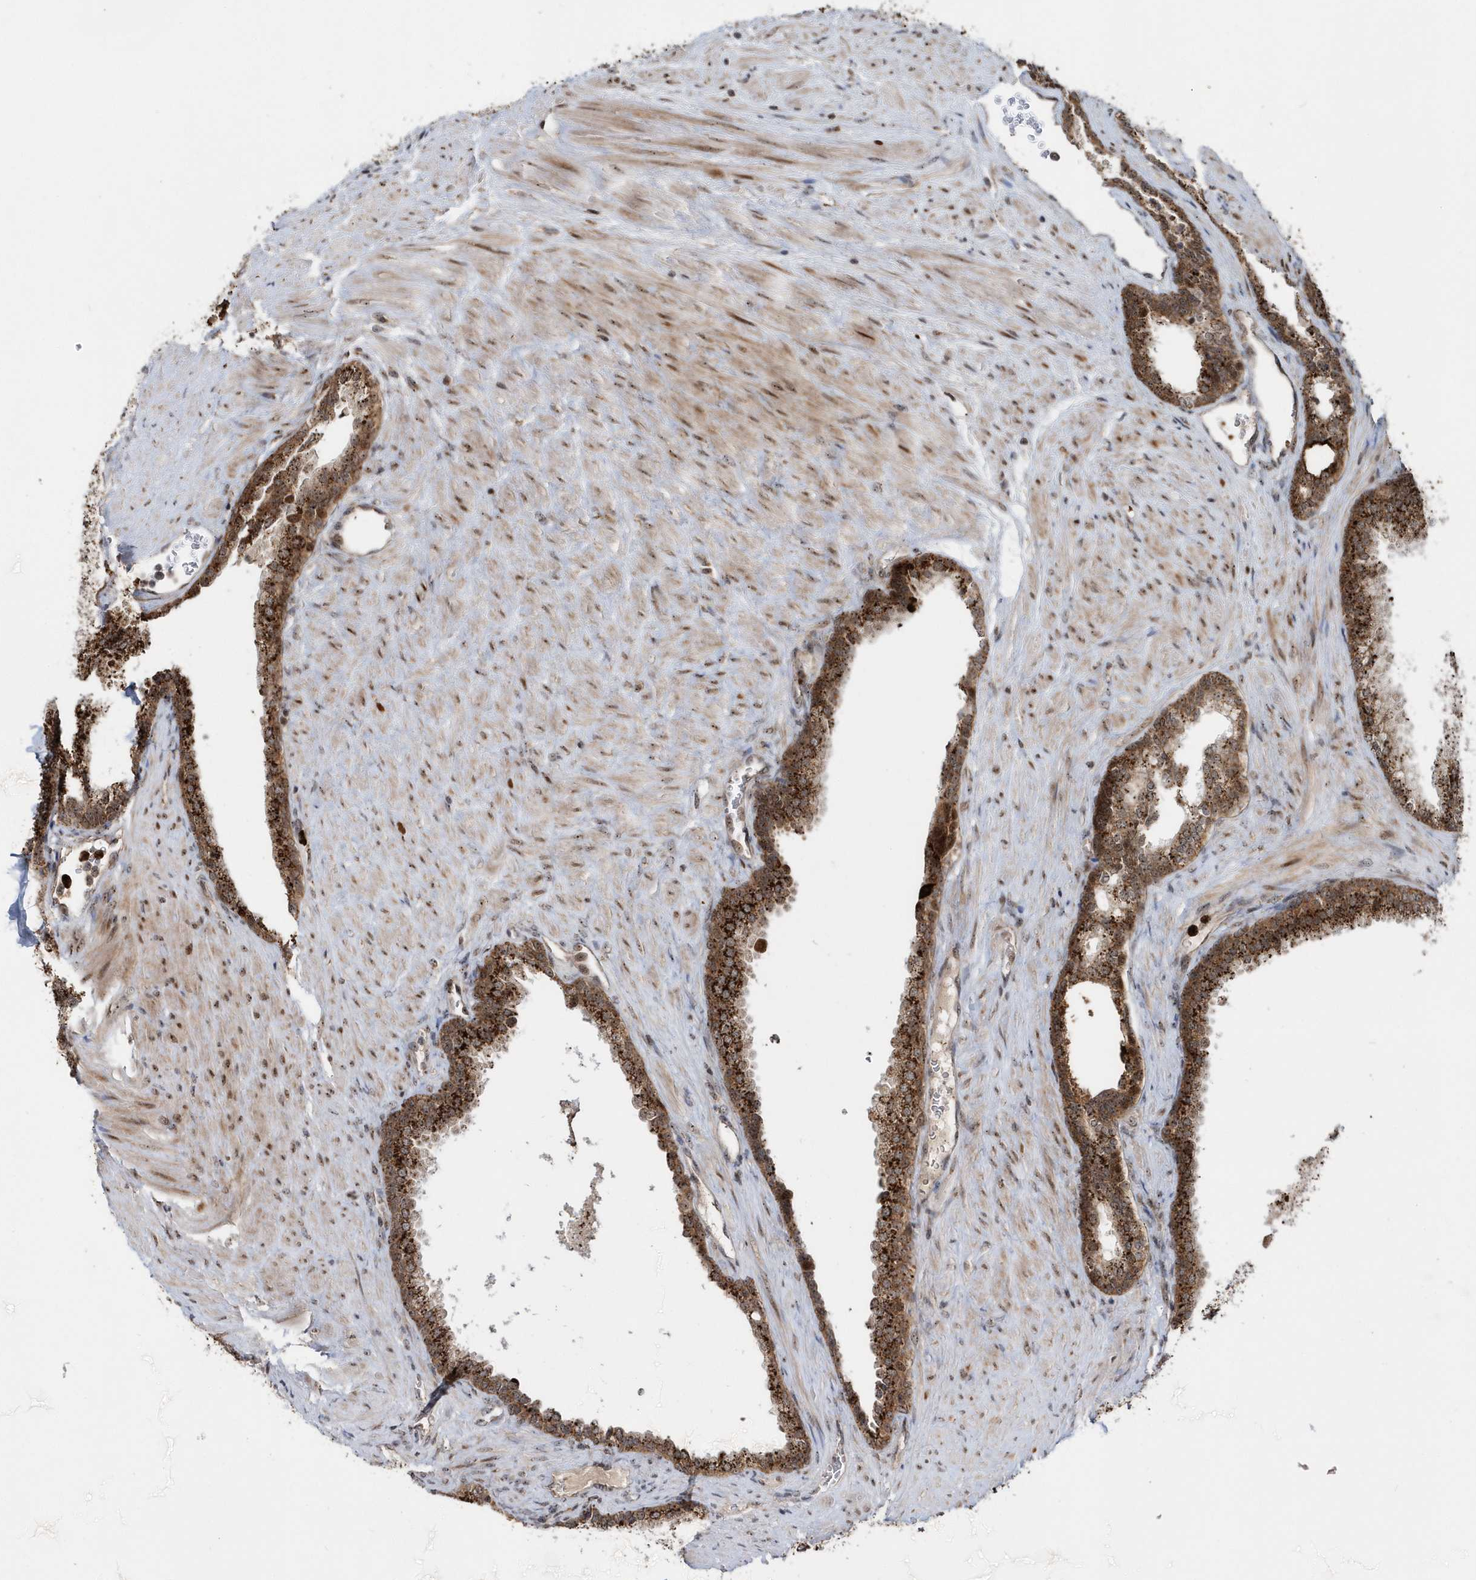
{"staining": {"intensity": "strong", "quantity": ">75%", "location": "cytoplasmic/membranous"}, "tissue": "prostate", "cell_type": "Glandular cells", "image_type": "normal", "snomed": [{"axis": "morphology", "description": "Normal tissue, NOS"}, {"axis": "topography", "description": "Prostate"}], "caption": "Glandular cells exhibit strong cytoplasmic/membranous staining in about >75% of cells in benign prostate.", "gene": "SOWAHB", "patient": {"sex": "male", "age": 76}}